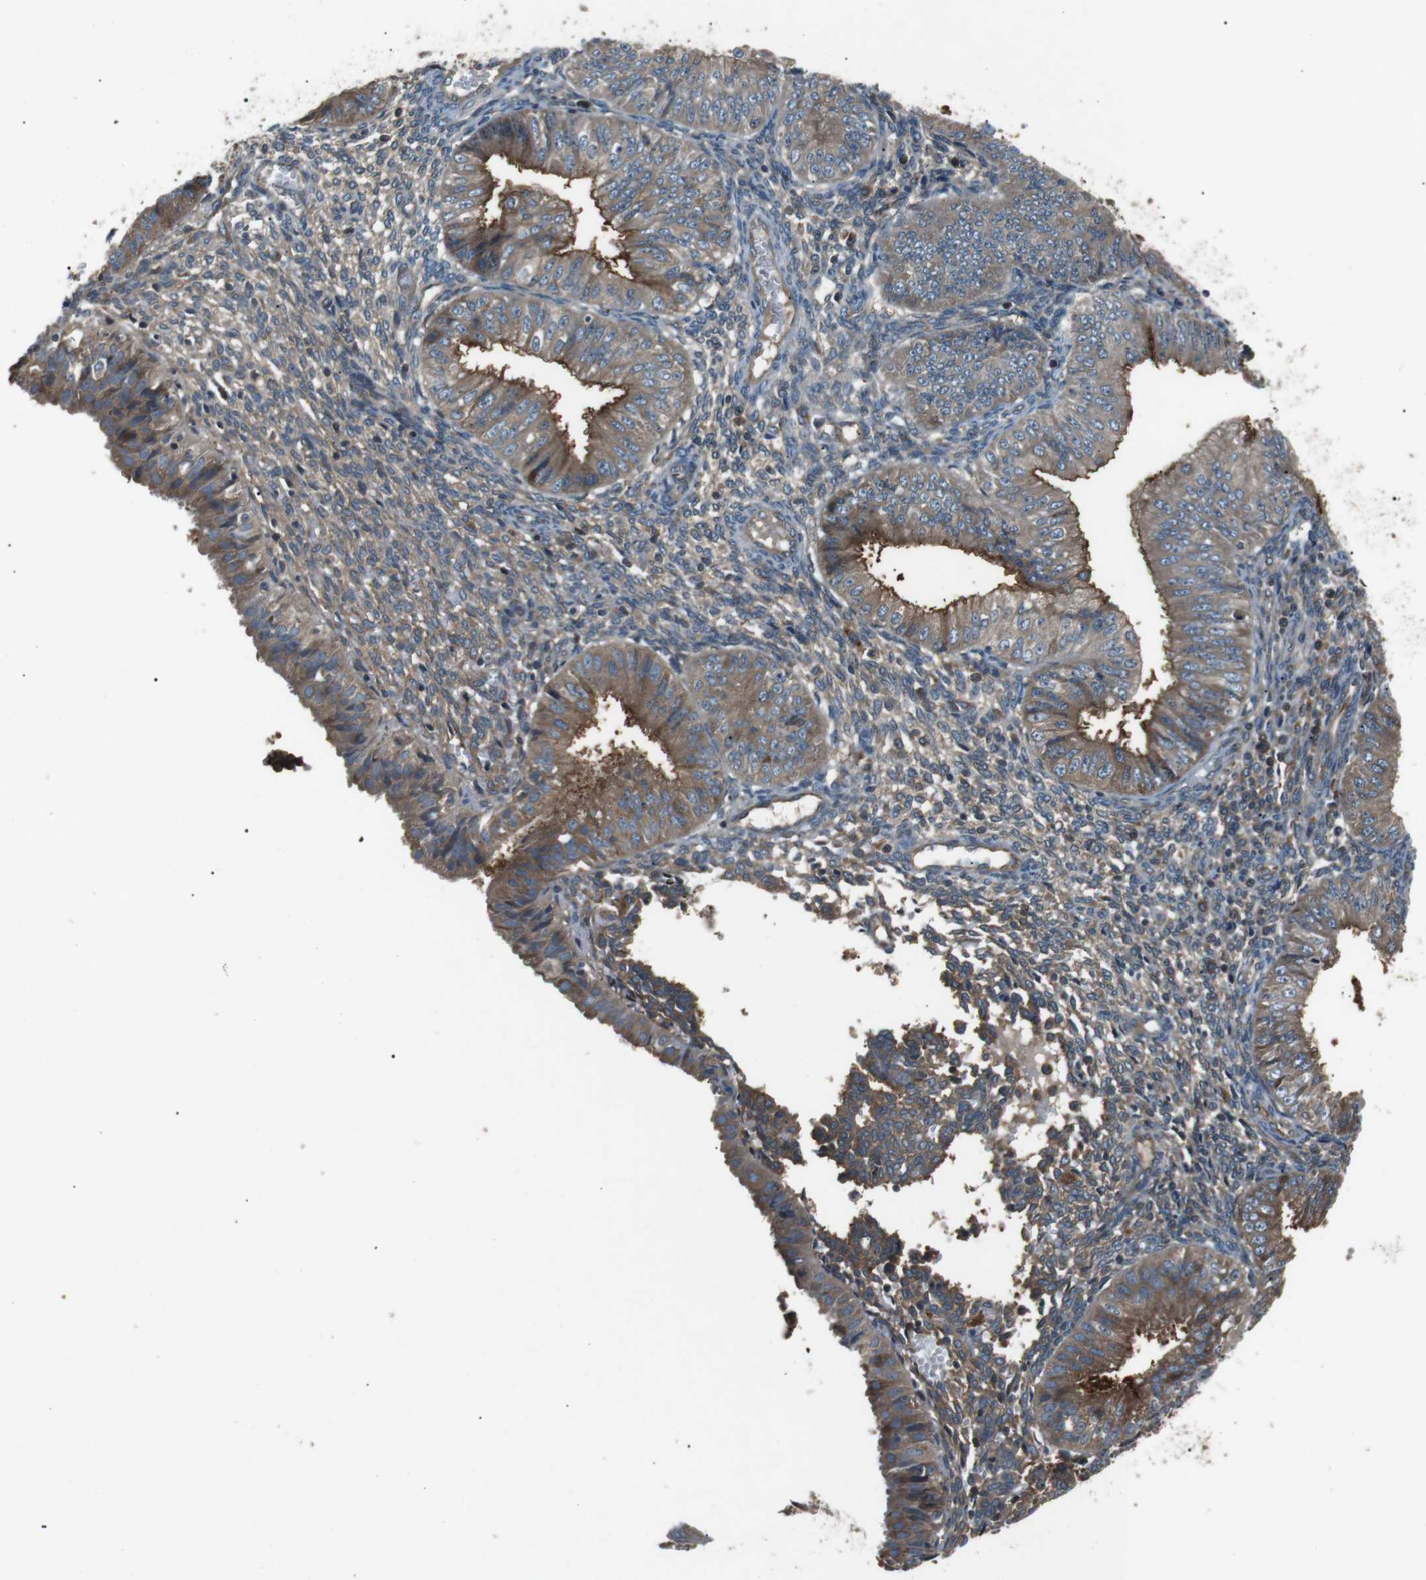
{"staining": {"intensity": "moderate", "quantity": ">75%", "location": "cytoplasmic/membranous"}, "tissue": "endometrial cancer", "cell_type": "Tumor cells", "image_type": "cancer", "snomed": [{"axis": "morphology", "description": "Normal tissue, NOS"}, {"axis": "morphology", "description": "Adenocarcinoma, NOS"}, {"axis": "topography", "description": "Endometrium"}], "caption": "A brown stain shows moderate cytoplasmic/membranous positivity of a protein in endometrial adenocarcinoma tumor cells.", "gene": "GPR161", "patient": {"sex": "female", "age": 53}}